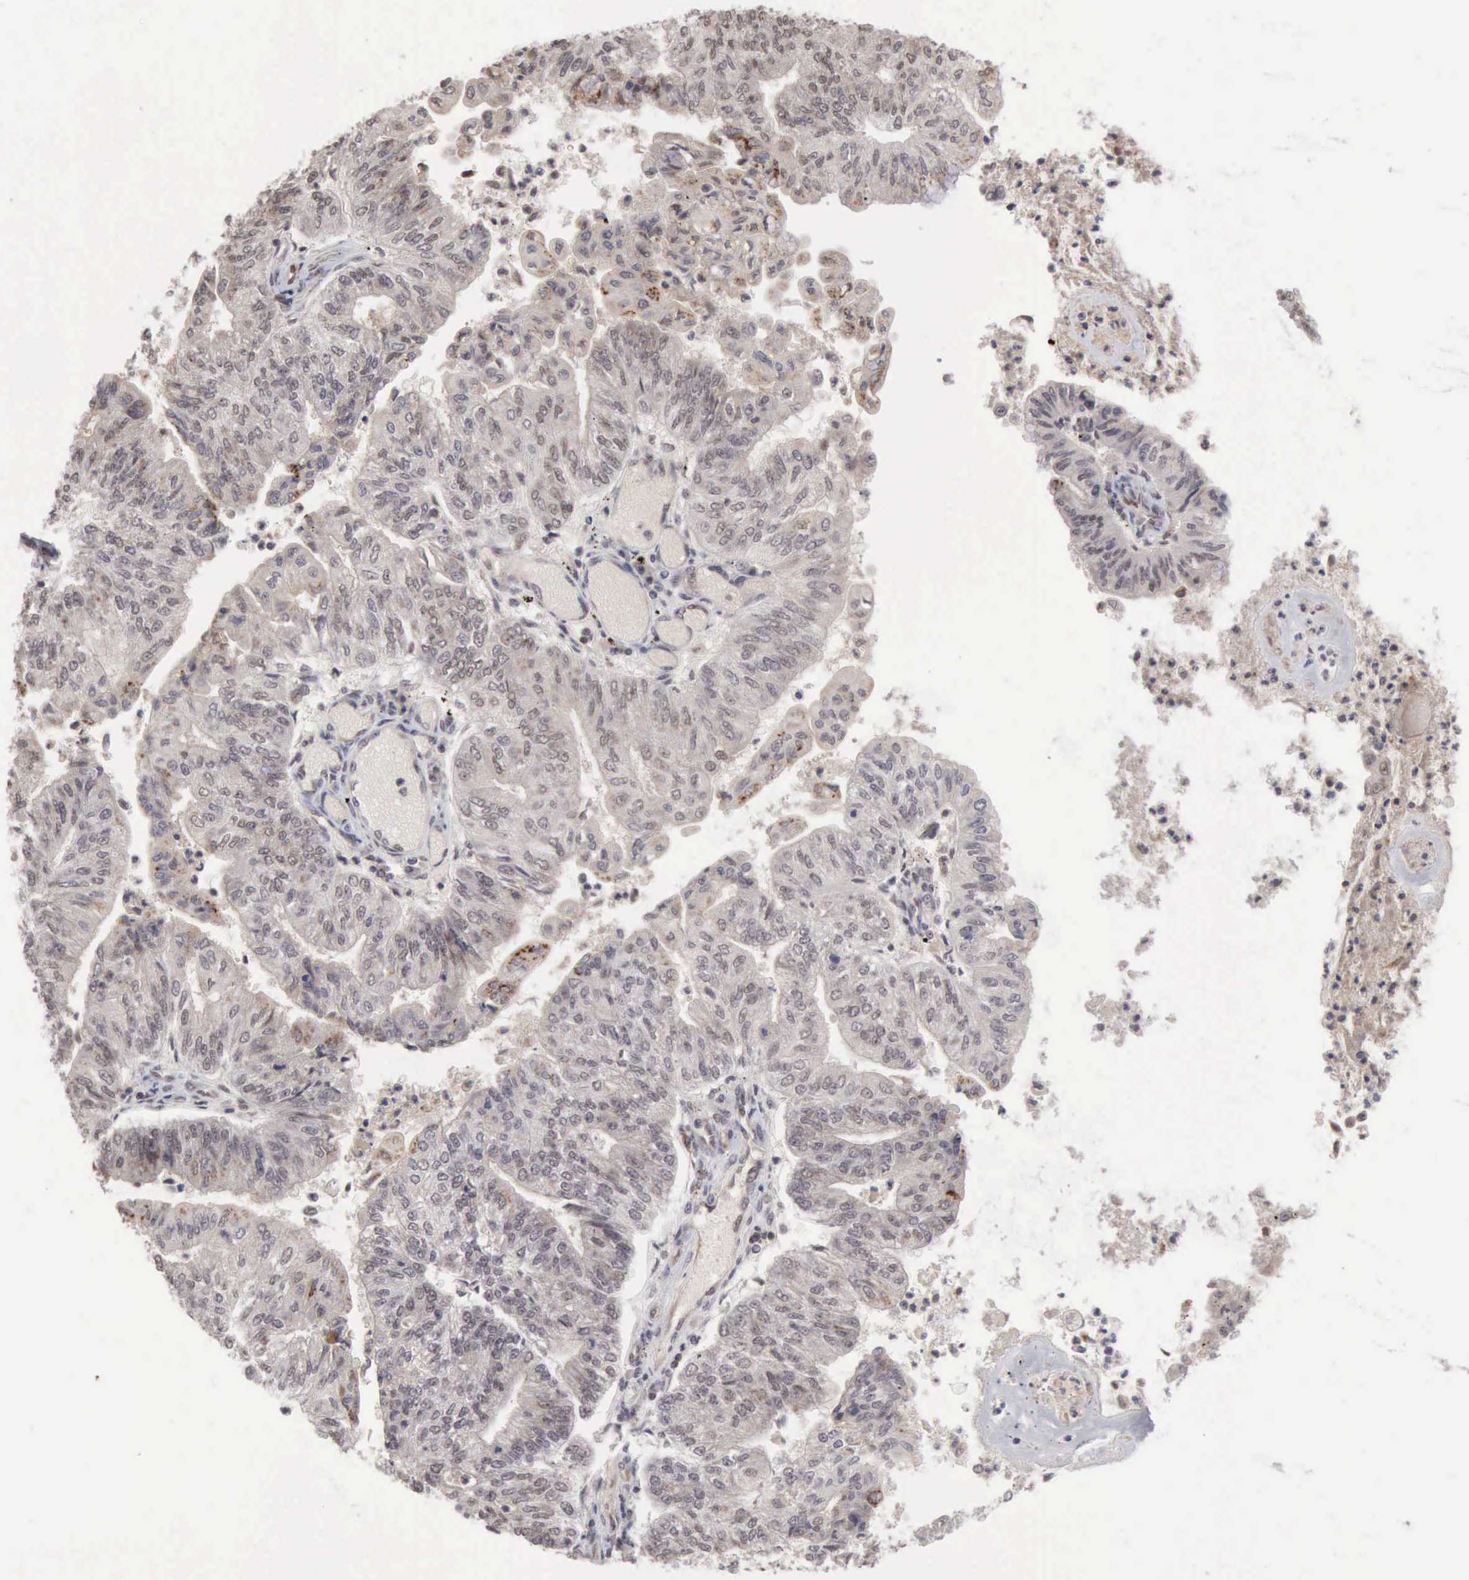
{"staining": {"intensity": "negative", "quantity": "none", "location": "none"}, "tissue": "endometrial cancer", "cell_type": "Tumor cells", "image_type": "cancer", "snomed": [{"axis": "morphology", "description": "Adenocarcinoma, NOS"}, {"axis": "topography", "description": "Endometrium"}], "caption": "An IHC image of endometrial adenocarcinoma is shown. There is no staining in tumor cells of endometrial adenocarcinoma. (DAB immunohistochemistry, high magnification).", "gene": "CDKN2A", "patient": {"sex": "female", "age": 59}}